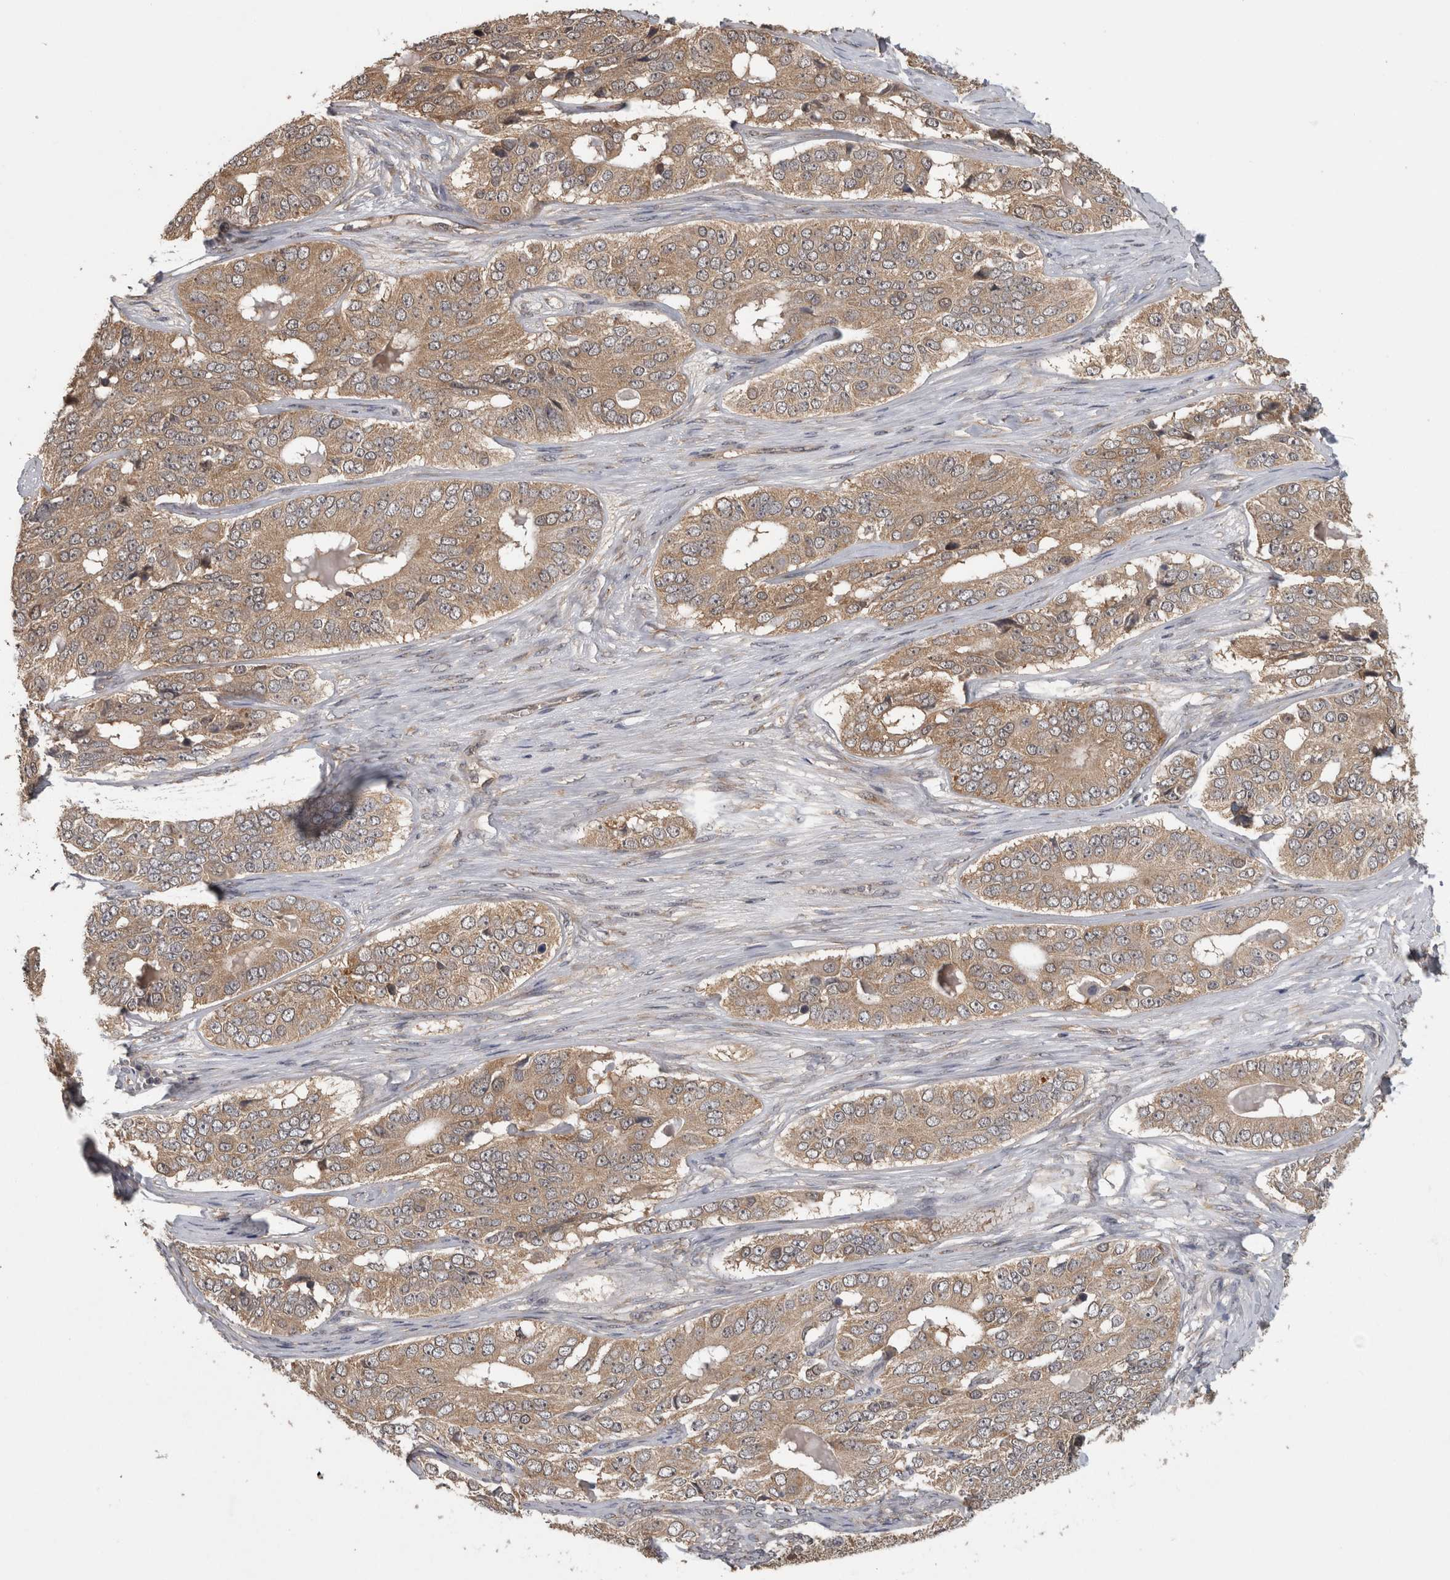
{"staining": {"intensity": "moderate", "quantity": ">75%", "location": "cytoplasmic/membranous"}, "tissue": "ovarian cancer", "cell_type": "Tumor cells", "image_type": "cancer", "snomed": [{"axis": "morphology", "description": "Carcinoma, endometroid"}, {"axis": "topography", "description": "Ovary"}], "caption": "Protein staining of ovarian endometroid carcinoma tissue exhibits moderate cytoplasmic/membranous expression in approximately >75% of tumor cells.", "gene": "ATXN2", "patient": {"sex": "female", "age": 51}}